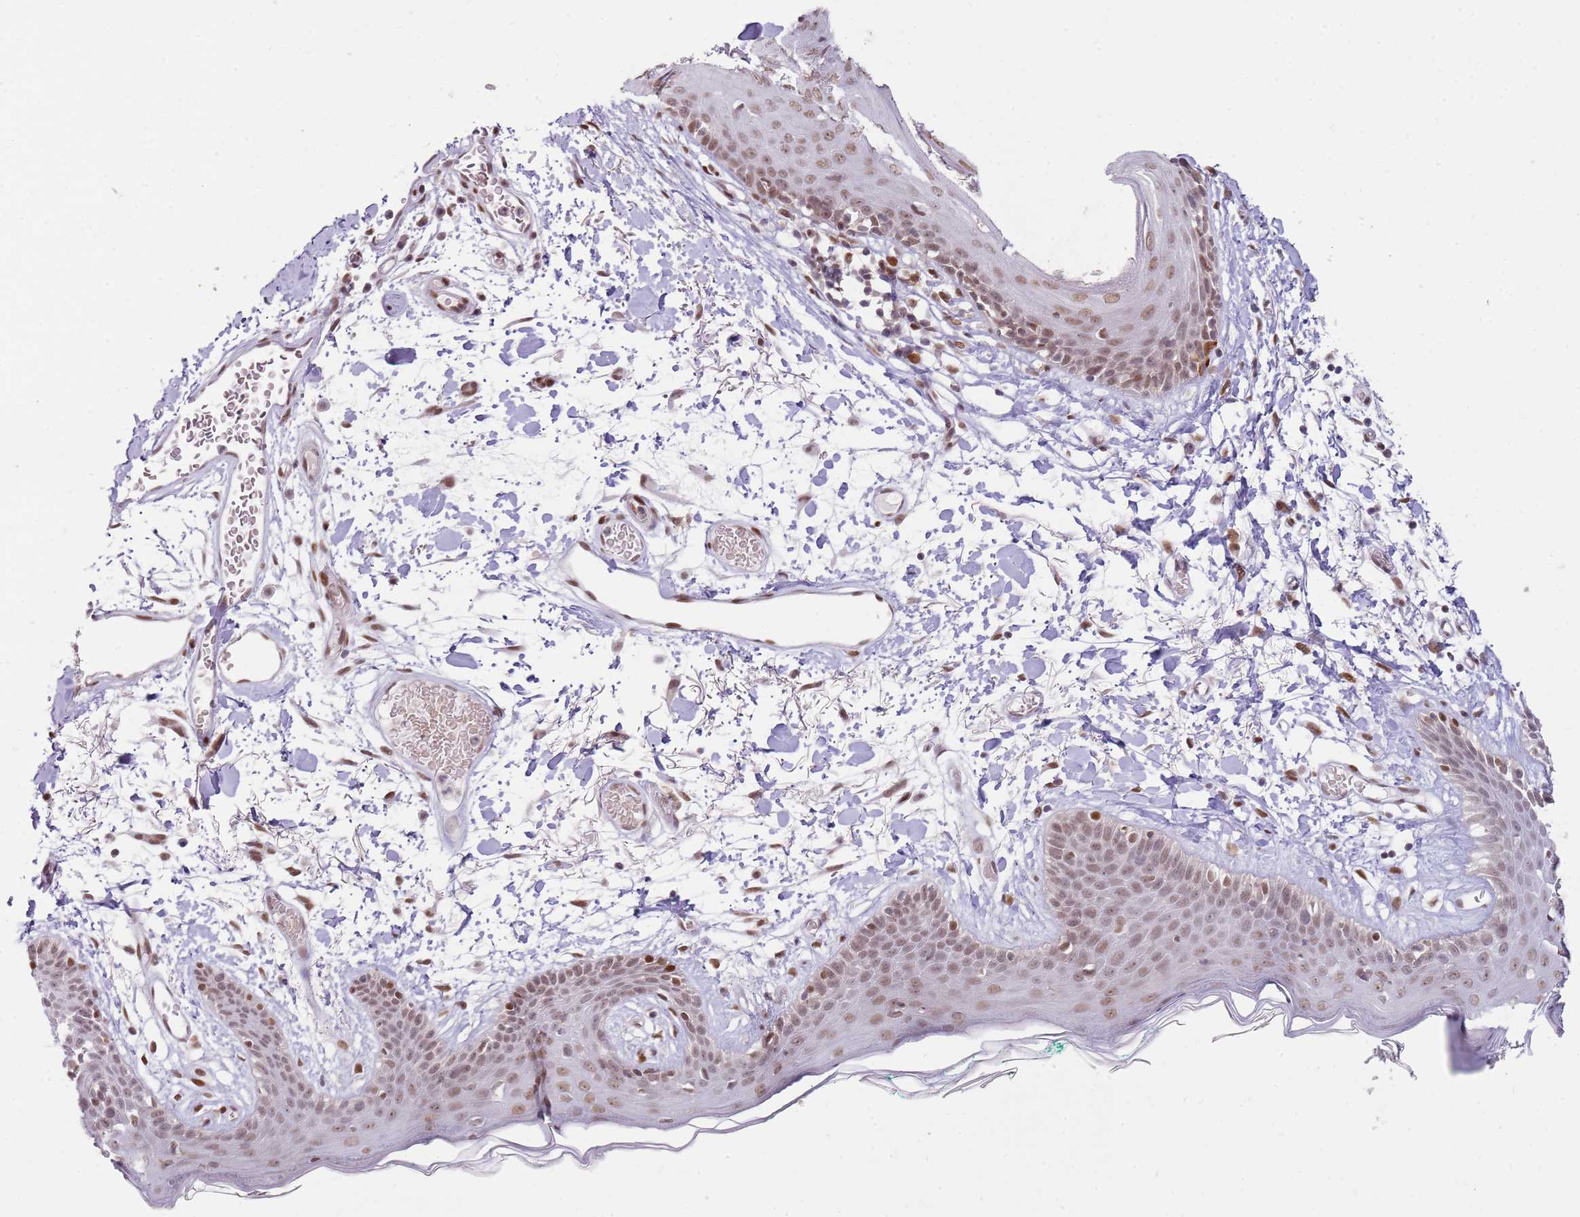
{"staining": {"intensity": "moderate", "quantity": ">75%", "location": "nuclear"}, "tissue": "skin", "cell_type": "Fibroblasts", "image_type": "normal", "snomed": [{"axis": "morphology", "description": "Normal tissue, NOS"}, {"axis": "topography", "description": "Skin"}], "caption": "Immunohistochemical staining of normal skin shows medium levels of moderate nuclear staining in about >75% of fibroblasts.", "gene": "PHC2", "patient": {"sex": "male", "age": 79}}